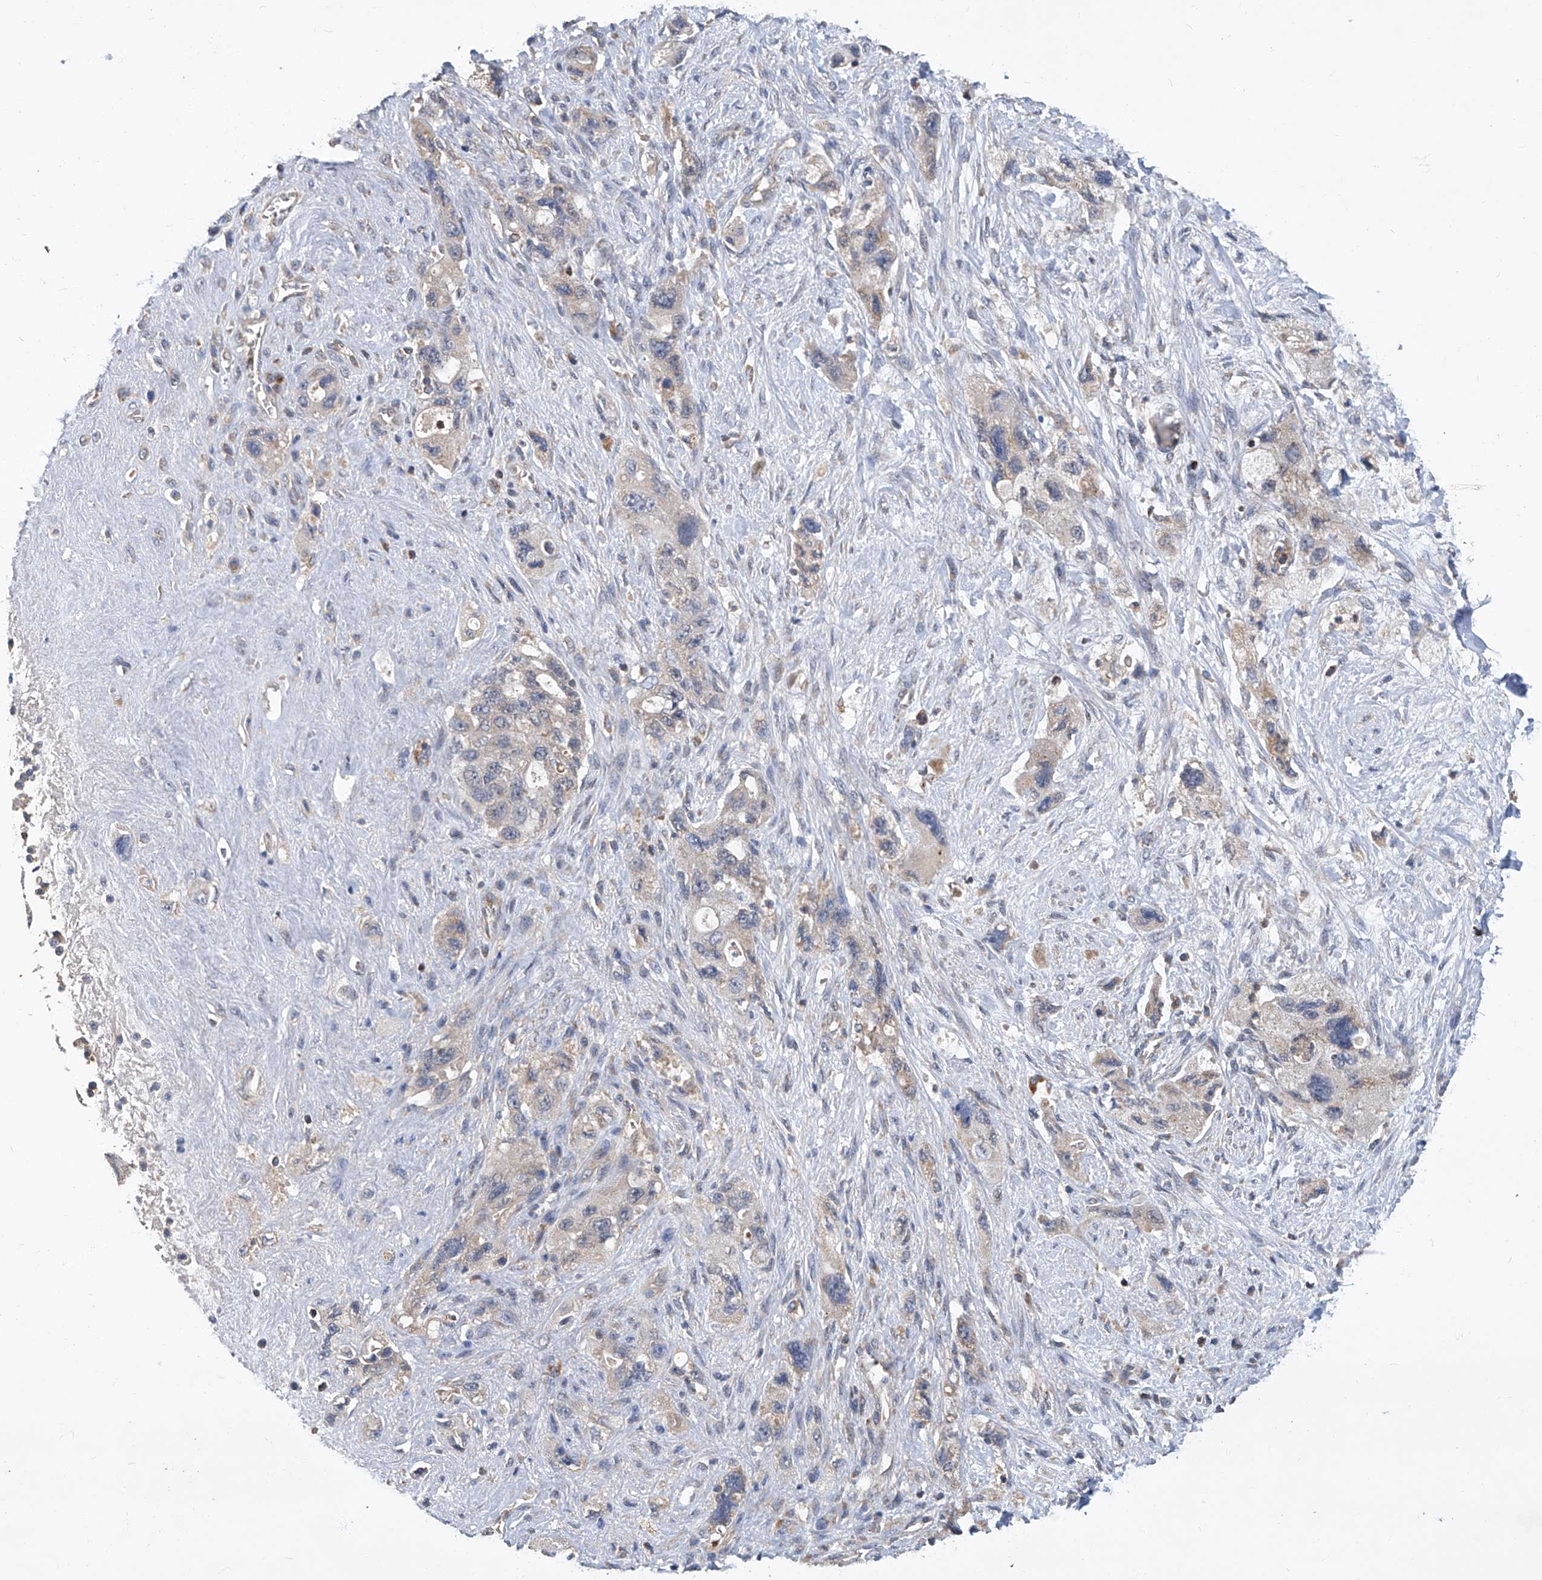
{"staining": {"intensity": "weak", "quantity": "<25%", "location": "cytoplasmic/membranous"}, "tissue": "pancreatic cancer", "cell_type": "Tumor cells", "image_type": "cancer", "snomed": [{"axis": "morphology", "description": "Adenocarcinoma, NOS"}, {"axis": "topography", "description": "Pancreas"}], "caption": "The micrograph exhibits no significant staining in tumor cells of pancreatic adenocarcinoma. (DAB immunohistochemistry (IHC) with hematoxylin counter stain).", "gene": "TNFRSF13B", "patient": {"sex": "female", "age": 73}}